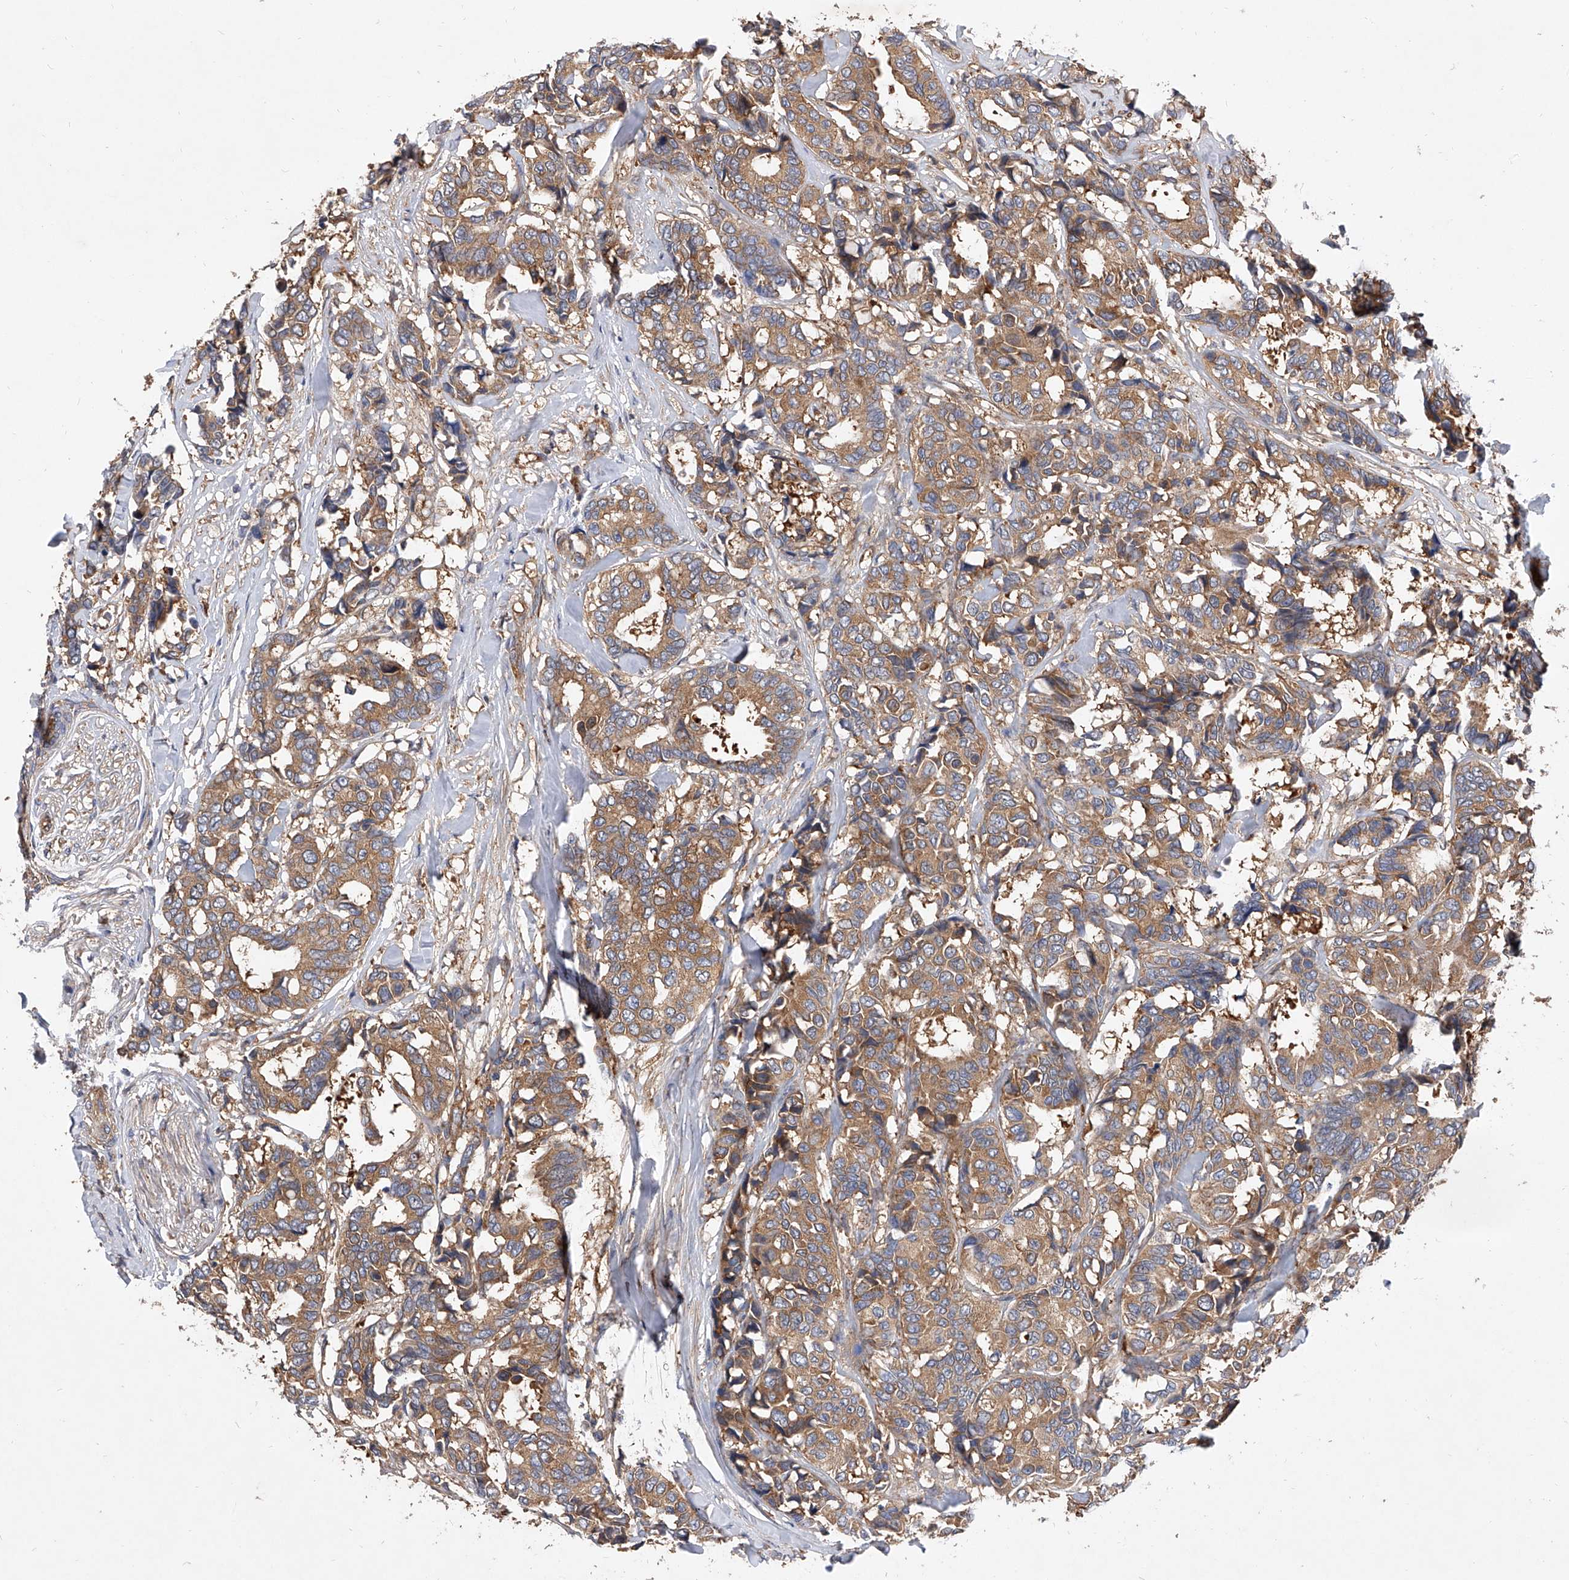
{"staining": {"intensity": "moderate", "quantity": ">75%", "location": "cytoplasmic/membranous"}, "tissue": "breast cancer", "cell_type": "Tumor cells", "image_type": "cancer", "snomed": [{"axis": "morphology", "description": "Duct carcinoma"}, {"axis": "topography", "description": "Breast"}], "caption": "Immunohistochemical staining of breast infiltrating ductal carcinoma shows medium levels of moderate cytoplasmic/membranous expression in approximately >75% of tumor cells. (Brightfield microscopy of DAB IHC at high magnification).", "gene": "CFAP410", "patient": {"sex": "female", "age": 87}}